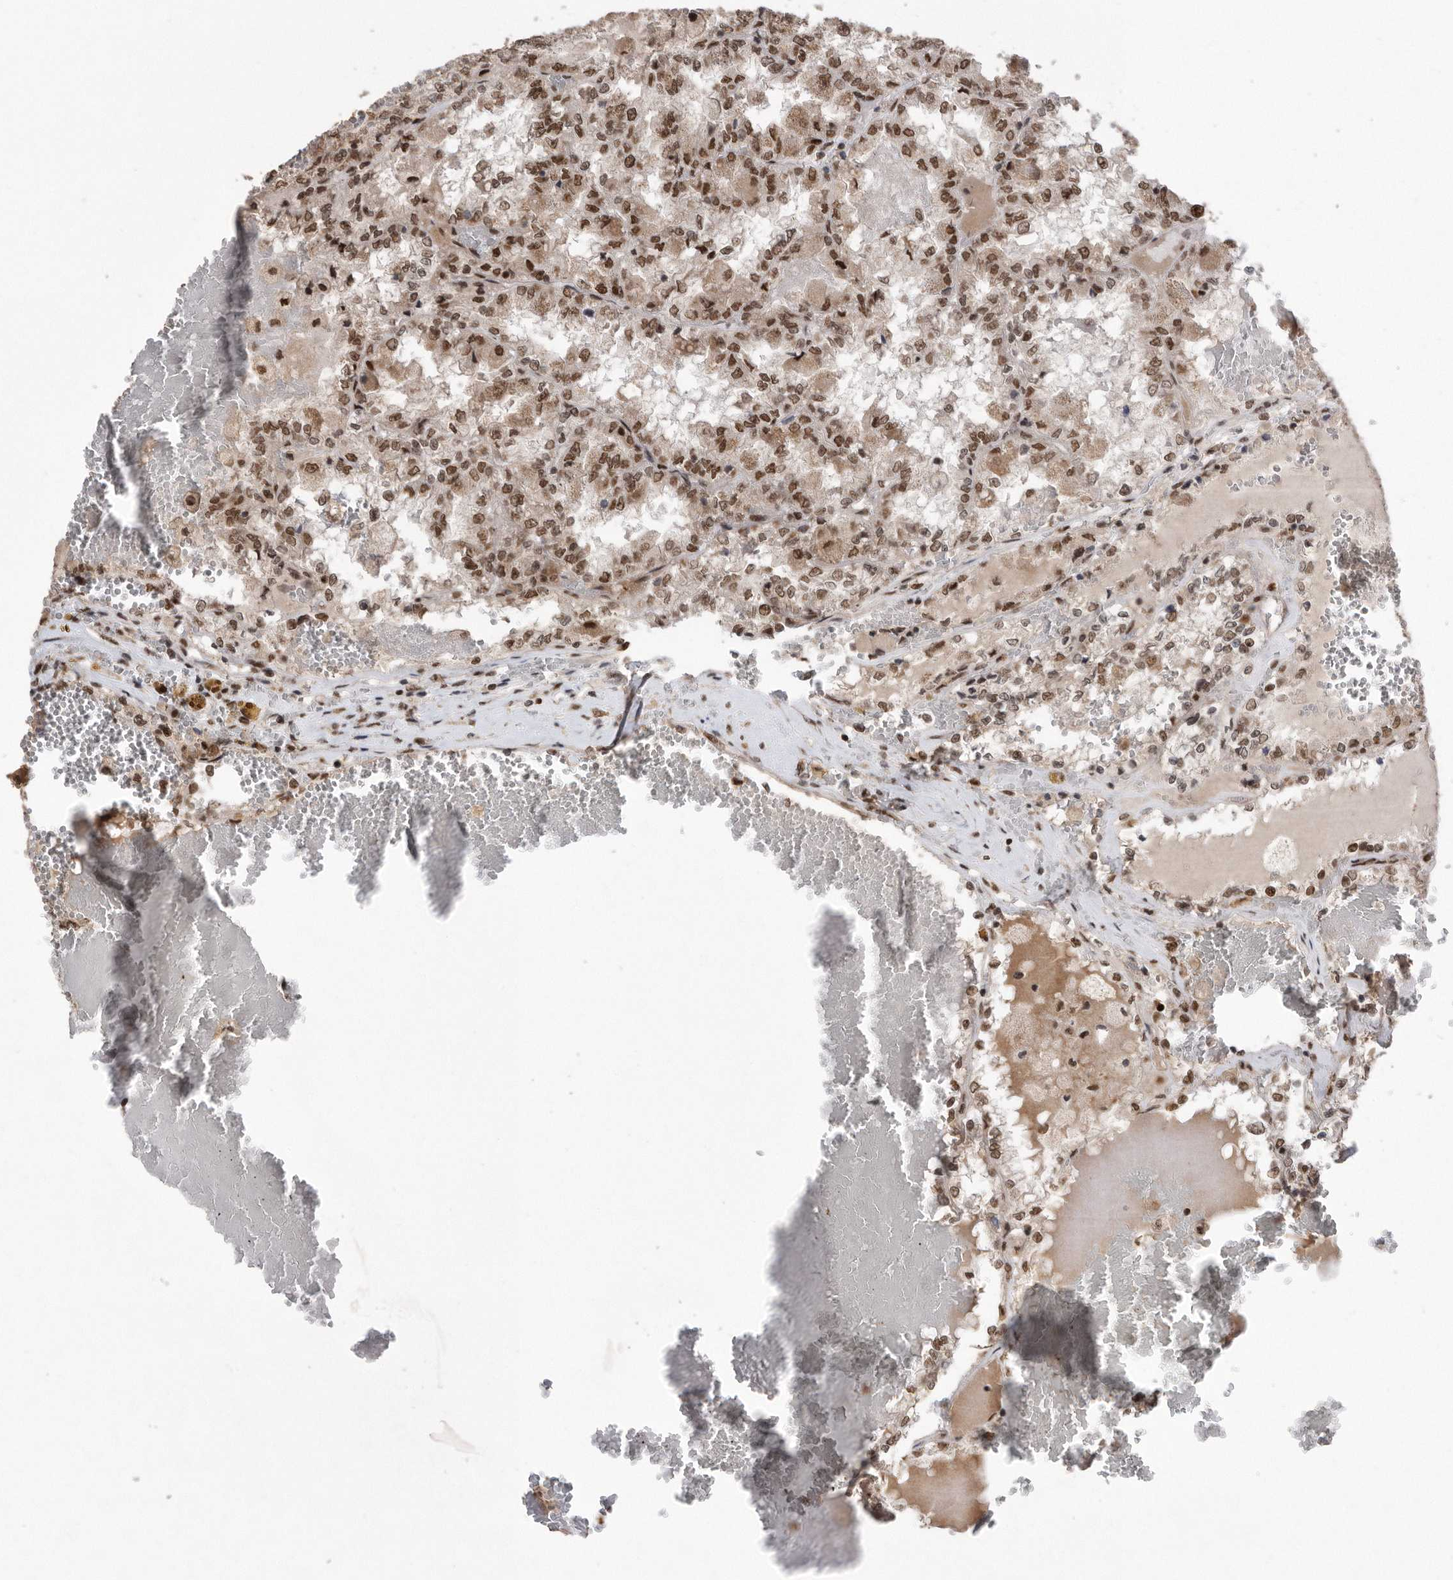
{"staining": {"intensity": "moderate", "quantity": ">75%", "location": "nuclear"}, "tissue": "renal cancer", "cell_type": "Tumor cells", "image_type": "cancer", "snomed": [{"axis": "morphology", "description": "Adenocarcinoma, NOS"}, {"axis": "topography", "description": "Kidney"}], "caption": "The immunohistochemical stain highlights moderate nuclear positivity in tumor cells of renal cancer (adenocarcinoma) tissue.", "gene": "TDRD3", "patient": {"sex": "female", "age": 56}}